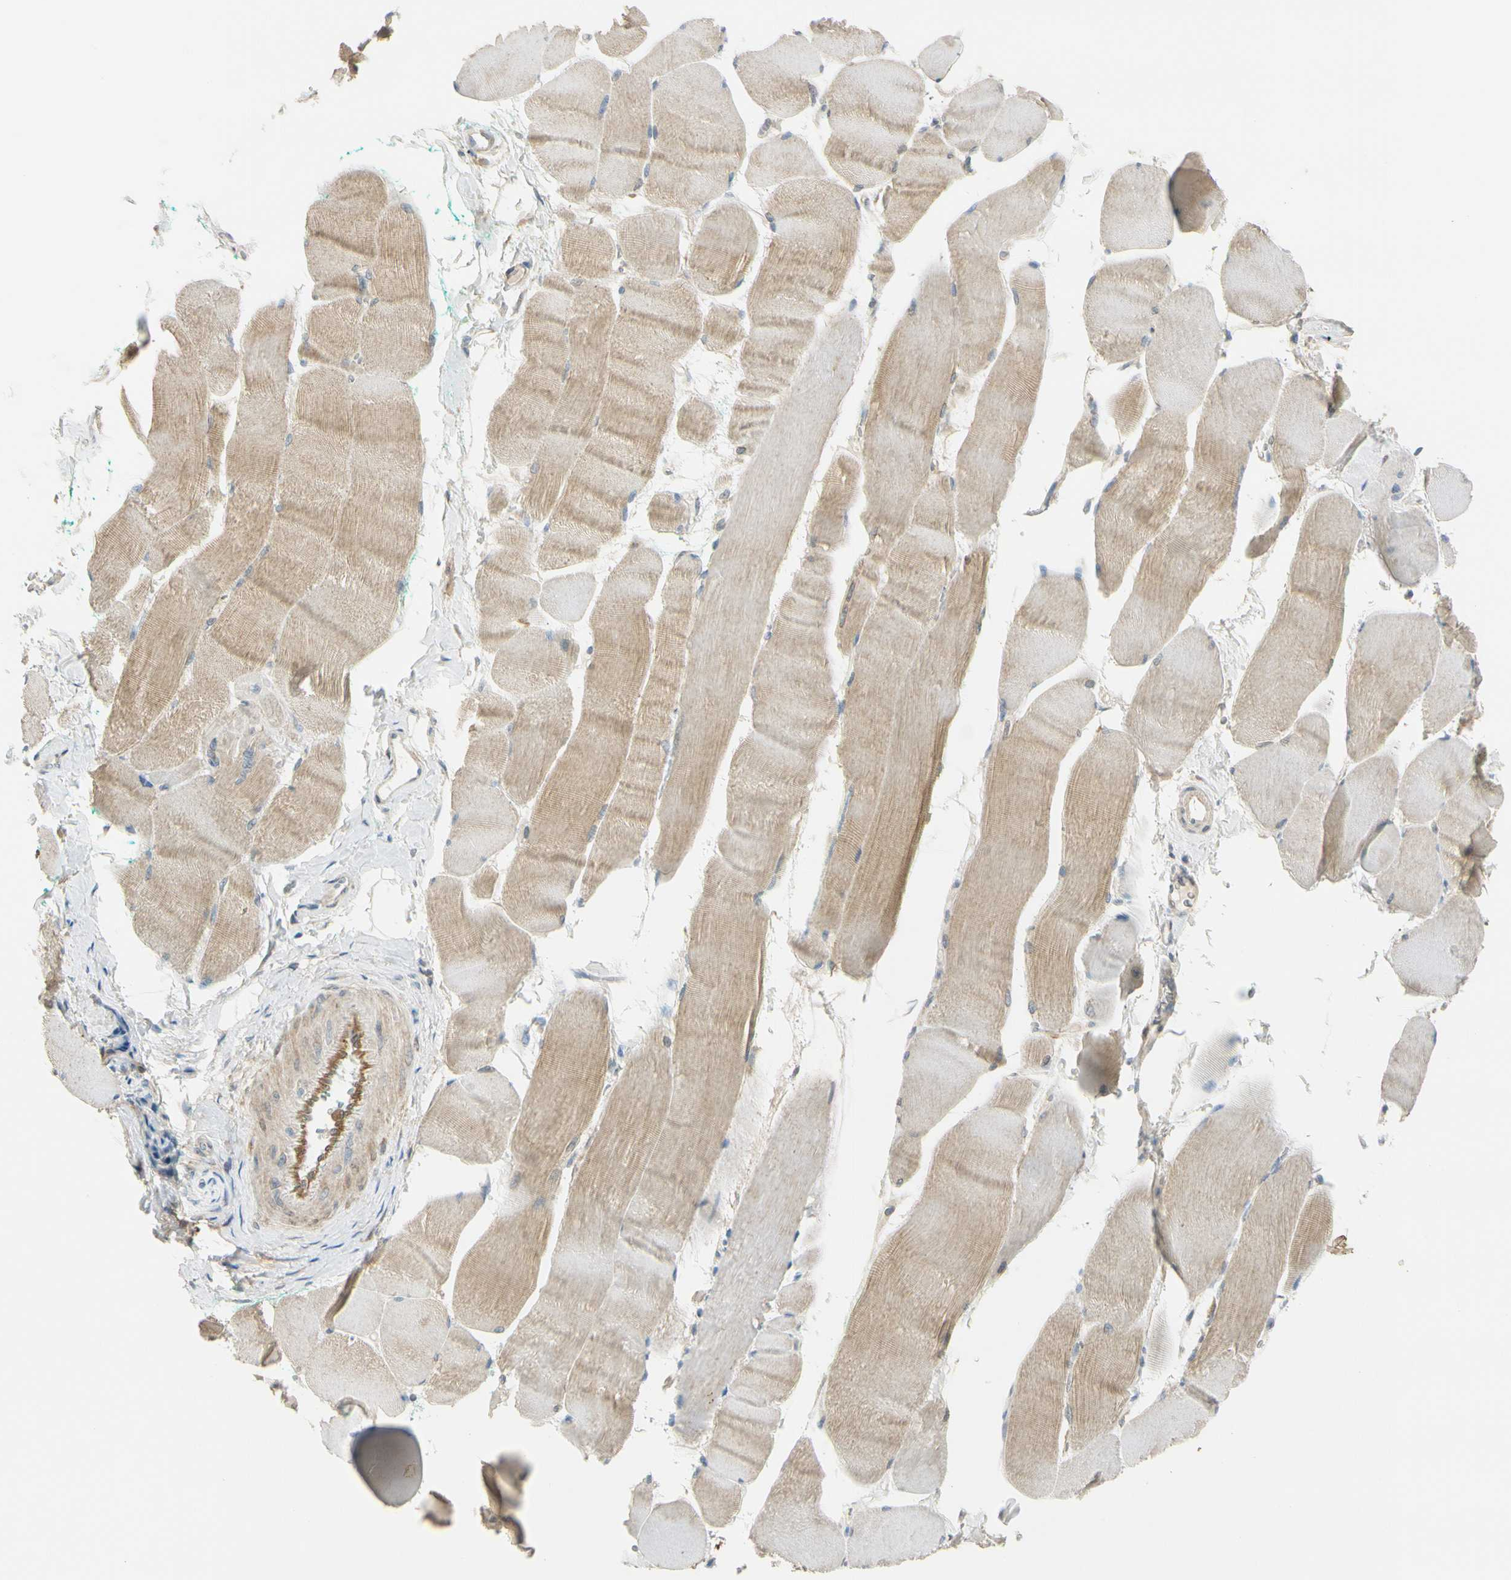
{"staining": {"intensity": "weak", "quantity": "25%-75%", "location": "cytoplasmic/membranous"}, "tissue": "skeletal muscle", "cell_type": "Myocytes", "image_type": "normal", "snomed": [{"axis": "morphology", "description": "Normal tissue, NOS"}, {"axis": "morphology", "description": "Squamous cell carcinoma, NOS"}, {"axis": "topography", "description": "Skeletal muscle"}], "caption": "The histopathology image exhibits a brown stain indicating the presence of a protein in the cytoplasmic/membranous of myocytes in skeletal muscle. Using DAB (3,3'-diaminobenzidine) (brown) and hematoxylin (blue) stains, captured at high magnification using brightfield microscopy.", "gene": "FHL2", "patient": {"sex": "male", "age": 51}}